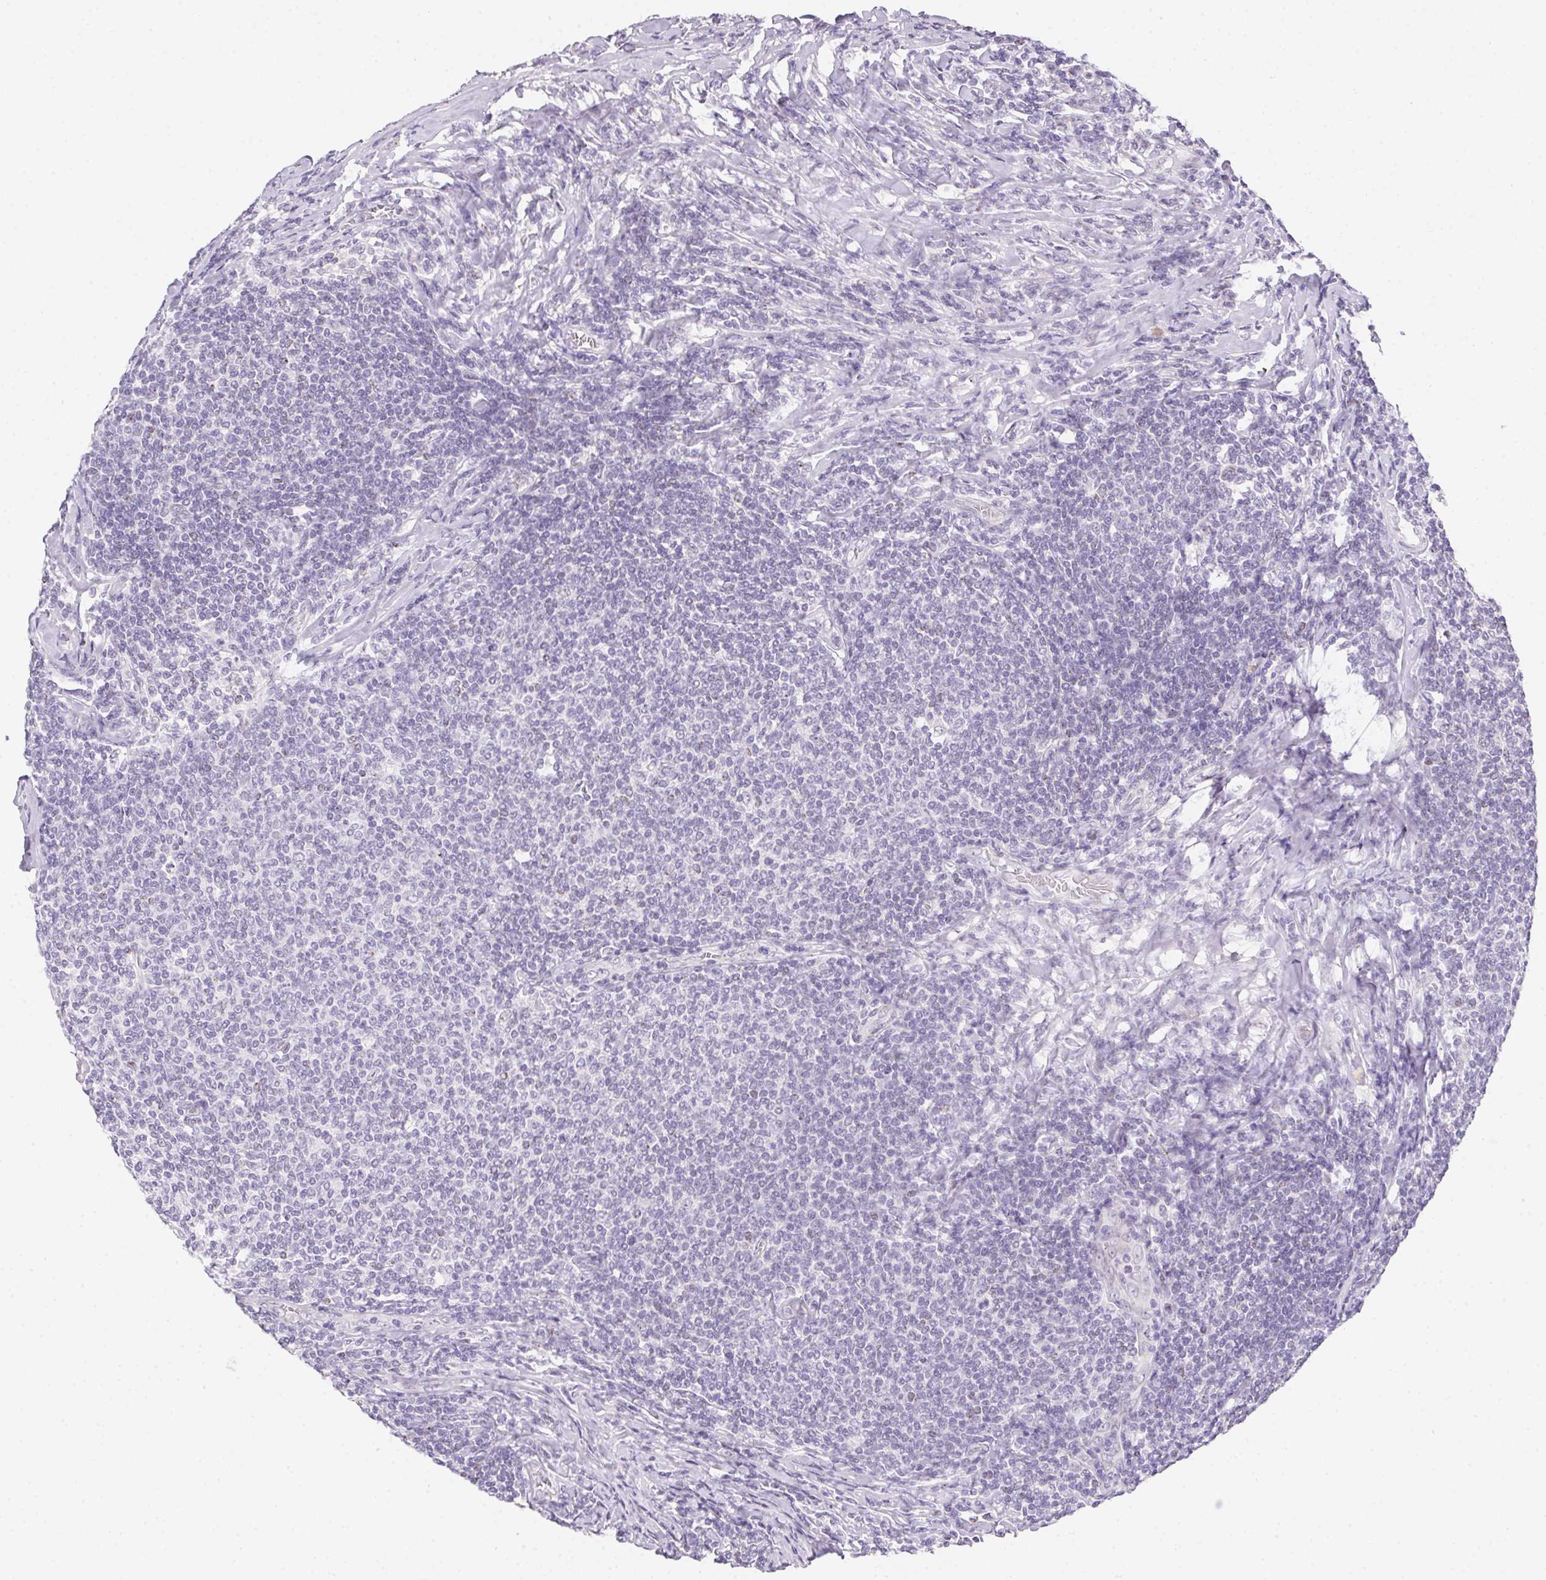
{"staining": {"intensity": "negative", "quantity": "none", "location": "none"}, "tissue": "lymphoma", "cell_type": "Tumor cells", "image_type": "cancer", "snomed": [{"axis": "morphology", "description": "Malignant lymphoma, non-Hodgkin's type, Low grade"}, {"axis": "topography", "description": "Lymph node"}], "caption": "A histopathology image of human low-grade malignant lymphoma, non-Hodgkin's type is negative for staining in tumor cells.", "gene": "MORC1", "patient": {"sex": "male", "age": 52}}